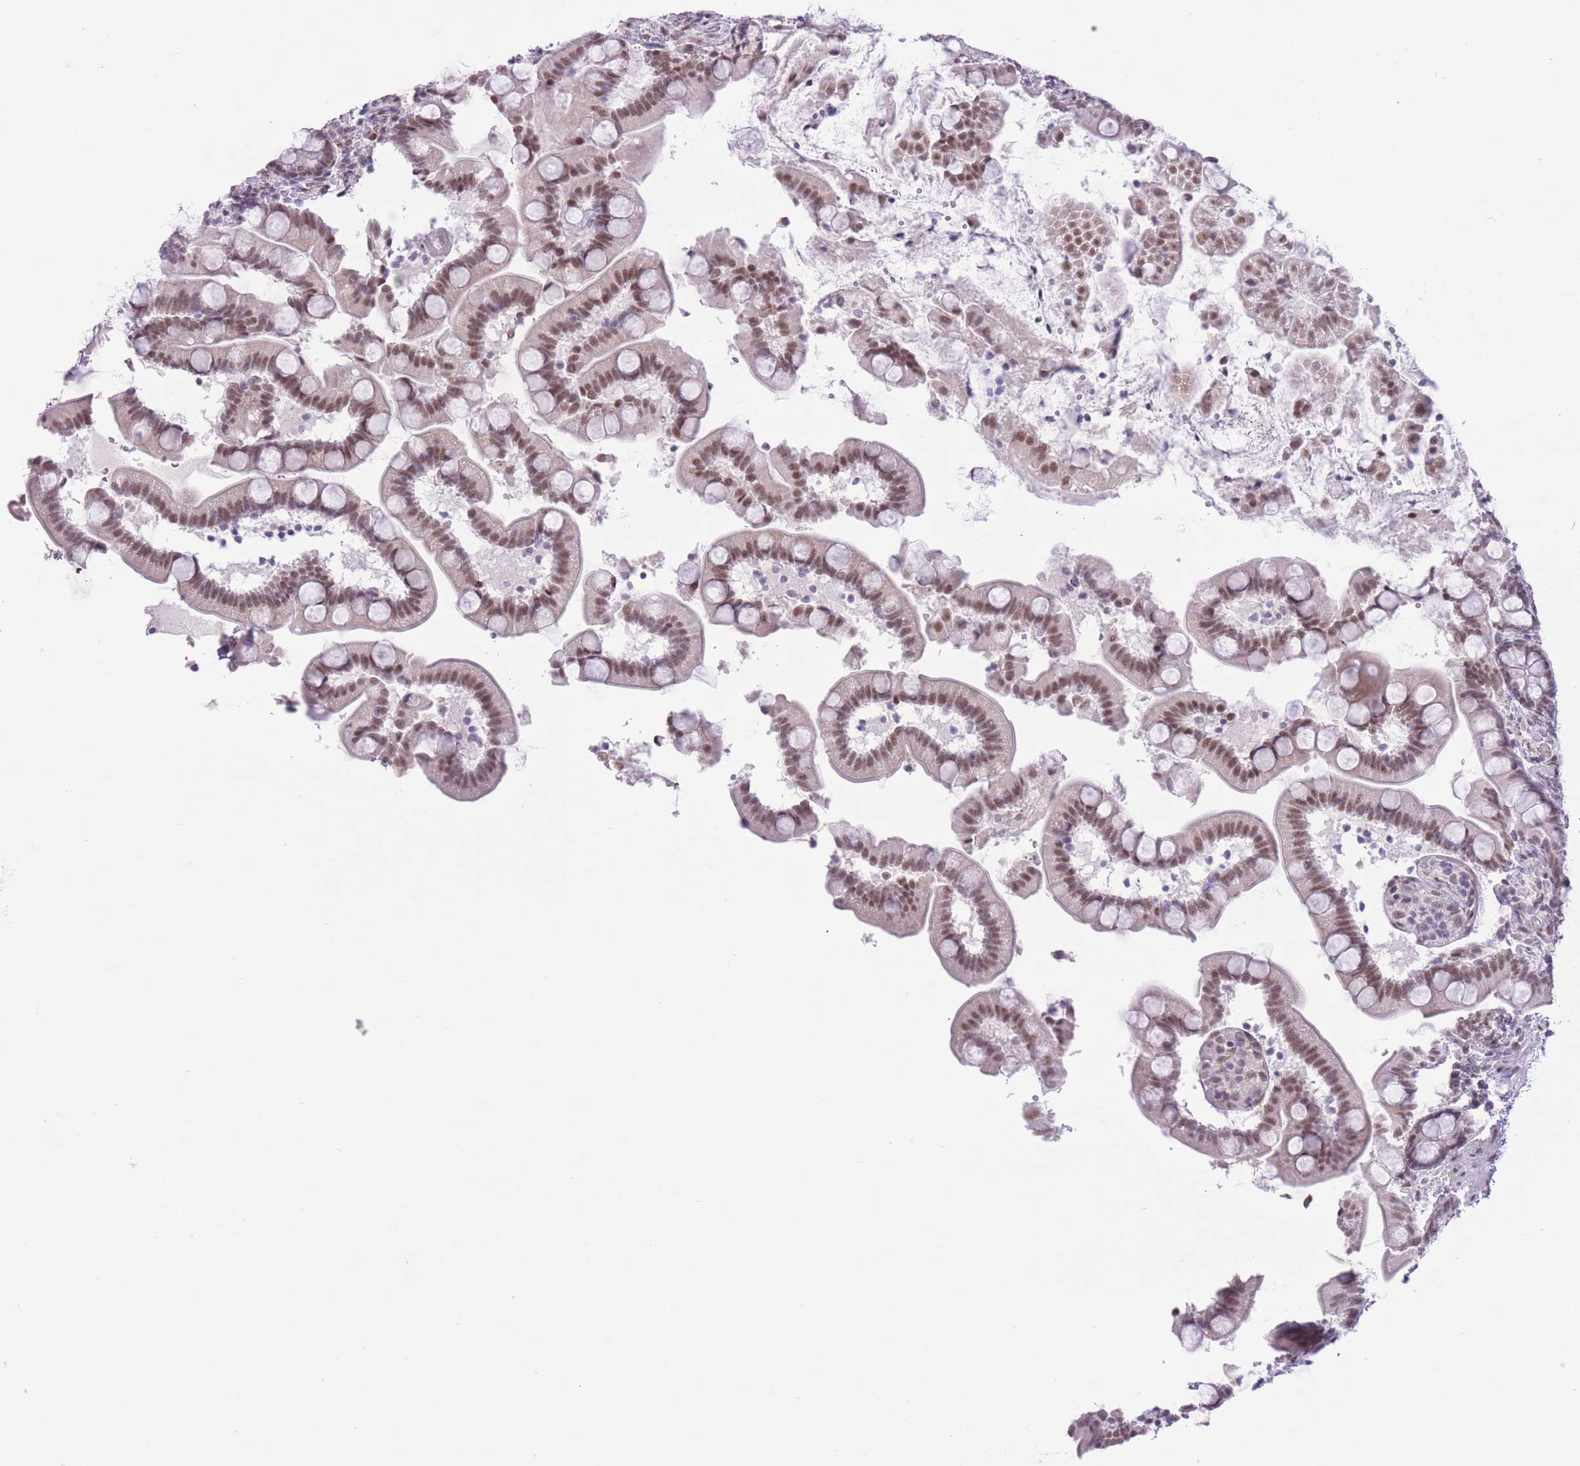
{"staining": {"intensity": "moderate", "quantity": ">75%", "location": "nuclear"}, "tissue": "small intestine", "cell_type": "Glandular cells", "image_type": "normal", "snomed": [{"axis": "morphology", "description": "Normal tissue, NOS"}, {"axis": "topography", "description": "Small intestine"}], "caption": "A brown stain shows moderate nuclear positivity of a protein in glandular cells of normal small intestine. Immunohistochemistry stains the protein in brown and the nuclei are stained blue.", "gene": "ZBED5", "patient": {"sex": "female", "age": 64}}